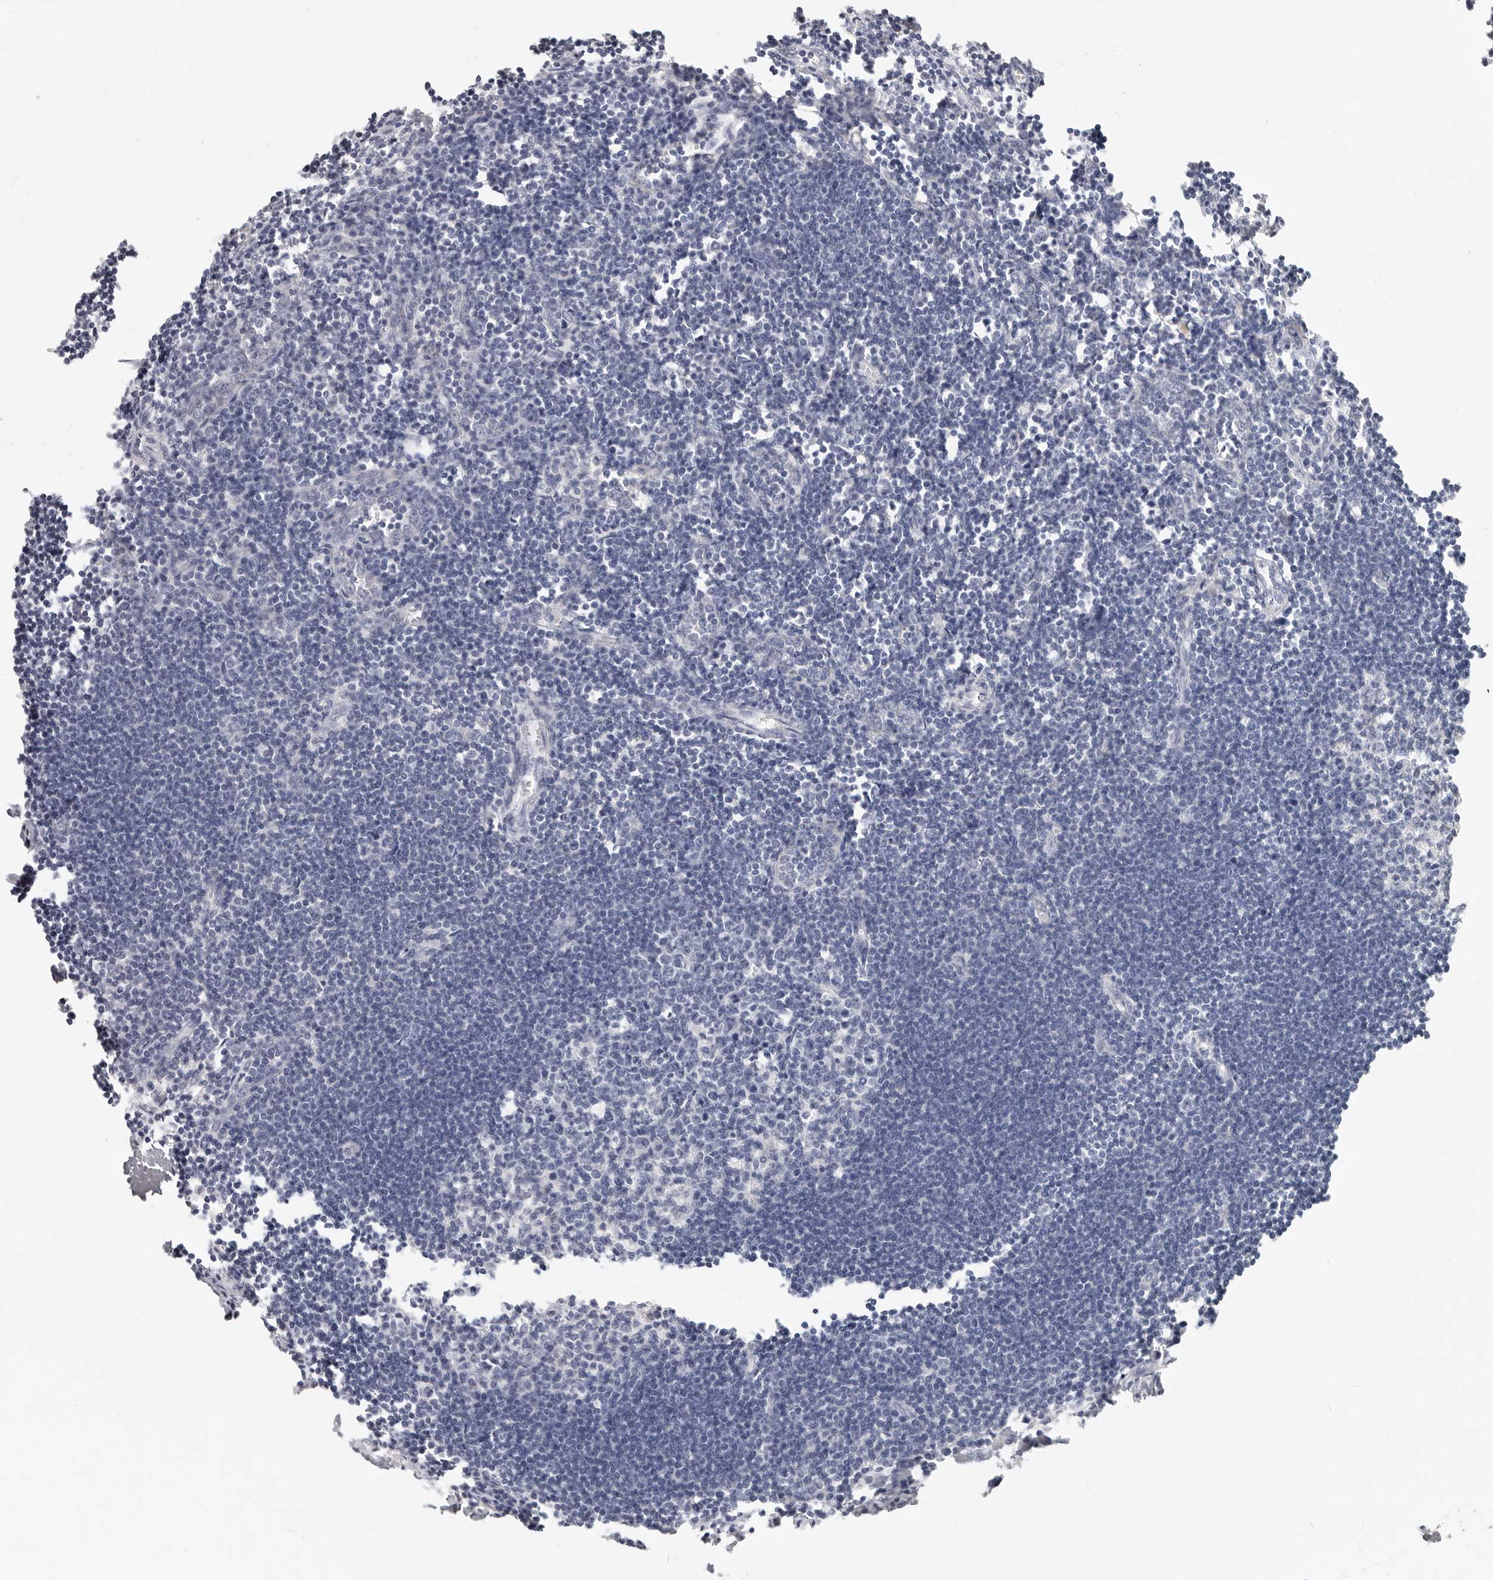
{"staining": {"intensity": "negative", "quantity": "none", "location": "none"}, "tissue": "lymph node", "cell_type": "Germinal center cells", "image_type": "normal", "snomed": [{"axis": "morphology", "description": "Normal tissue, NOS"}, {"axis": "morphology", "description": "Malignant melanoma, Metastatic site"}, {"axis": "topography", "description": "Lymph node"}], "caption": "This is an immunohistochemistry micrograph of normal lymph node. There is no expression in germinal center cells.", "gene": "TMEM63B", "patient": {"sex": "male", "age": 41}}